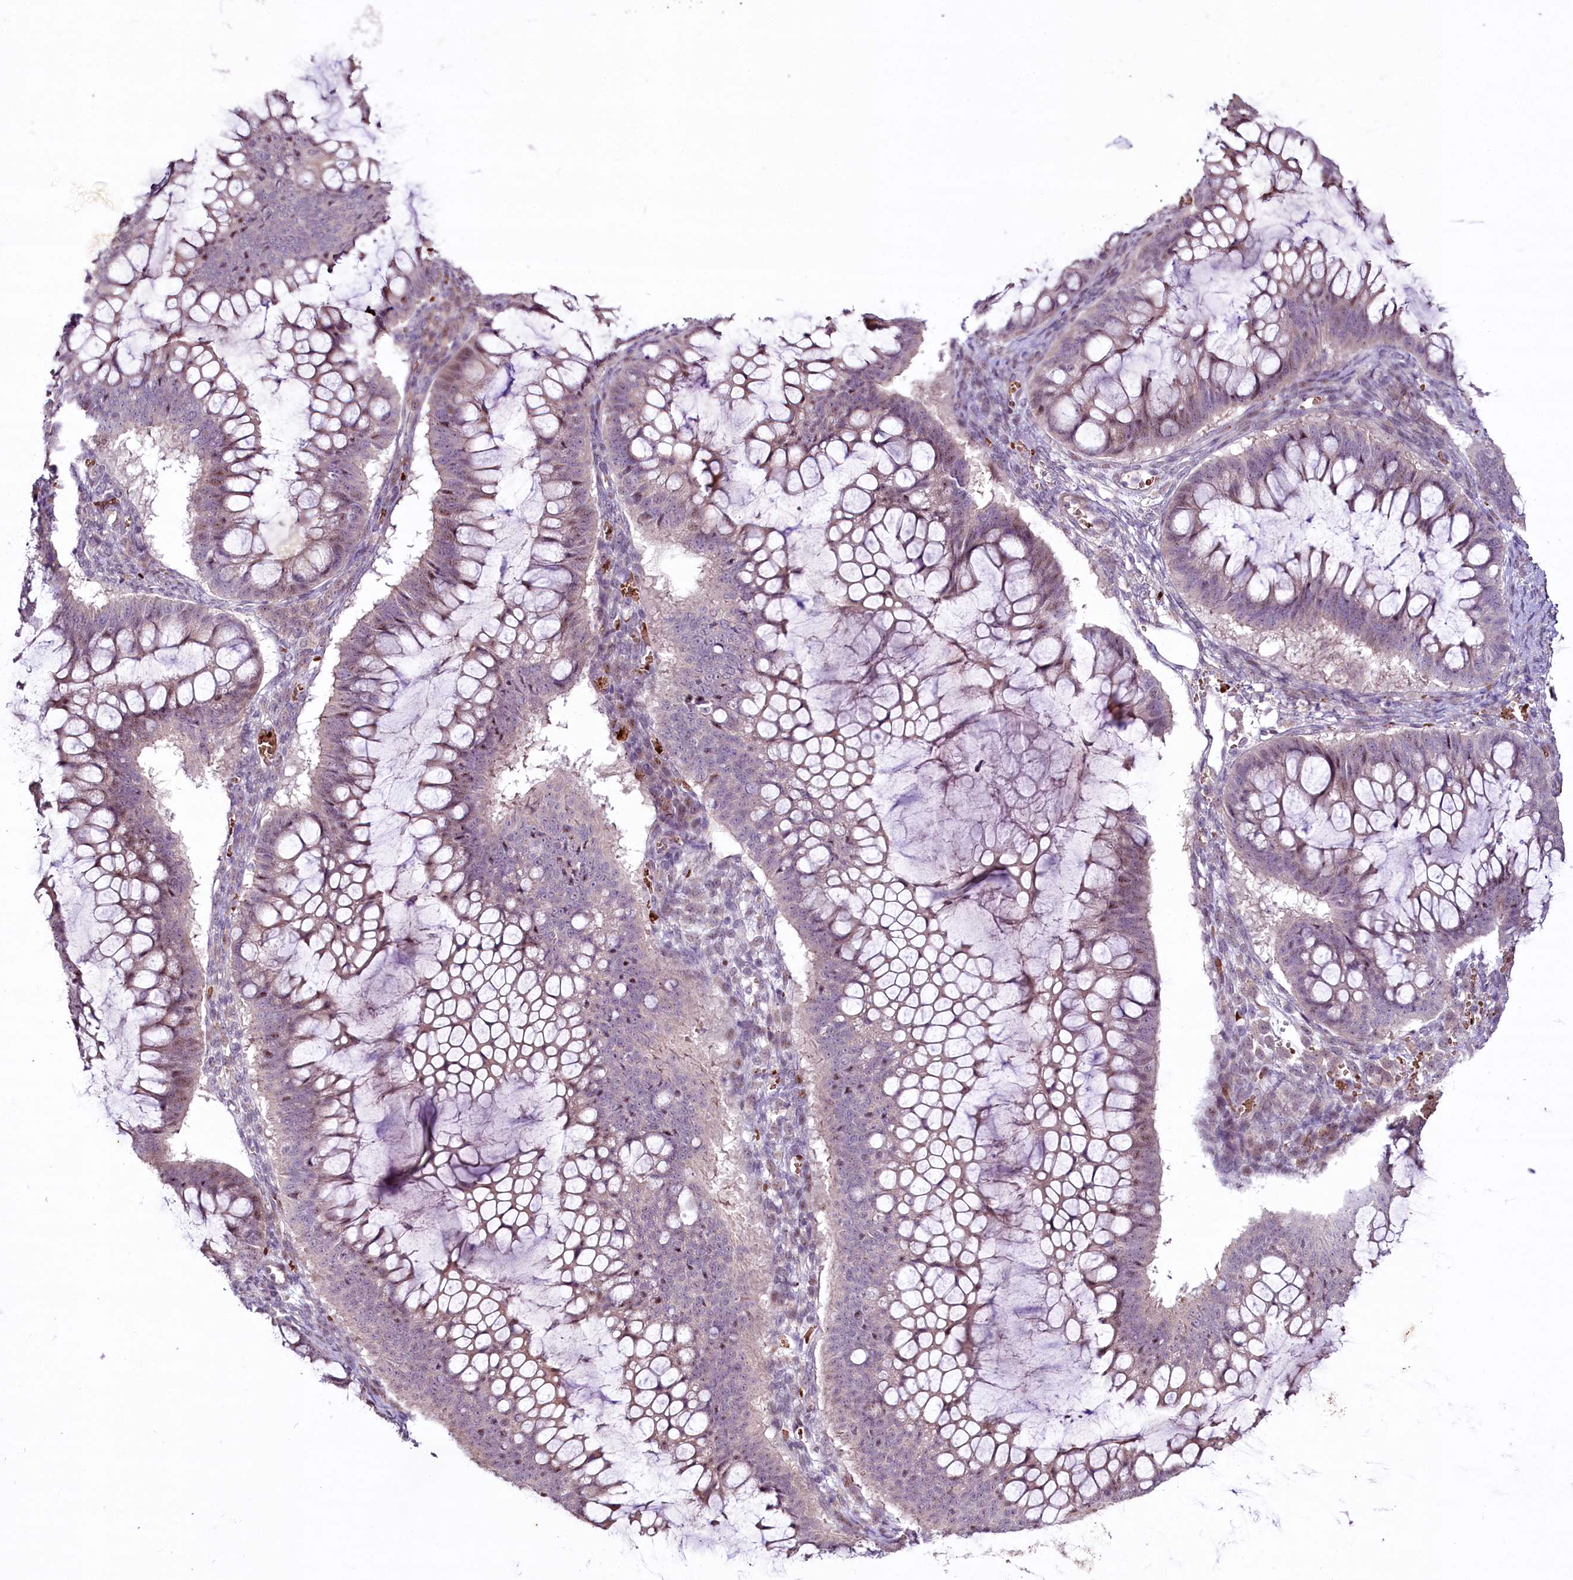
{"staining": {"intensity": "weak", "quantity": "<25%", "location": "nuclear"}, "tissue": "ovarian cancer", "cell_type": "Tumor cells", "image_type": "cancer", "snomed": [{"axis": "morphology", "description": "Cystadenocarcinoma, mucinous, NOS"}, {"axis": "topography", "description": "Ovary"}], "caption": "The photomicrograph displays no staining of tumor cells in ovarian cancer.", "gene": "SUSD3", "patient": {"sex": "female", "age": 73}}